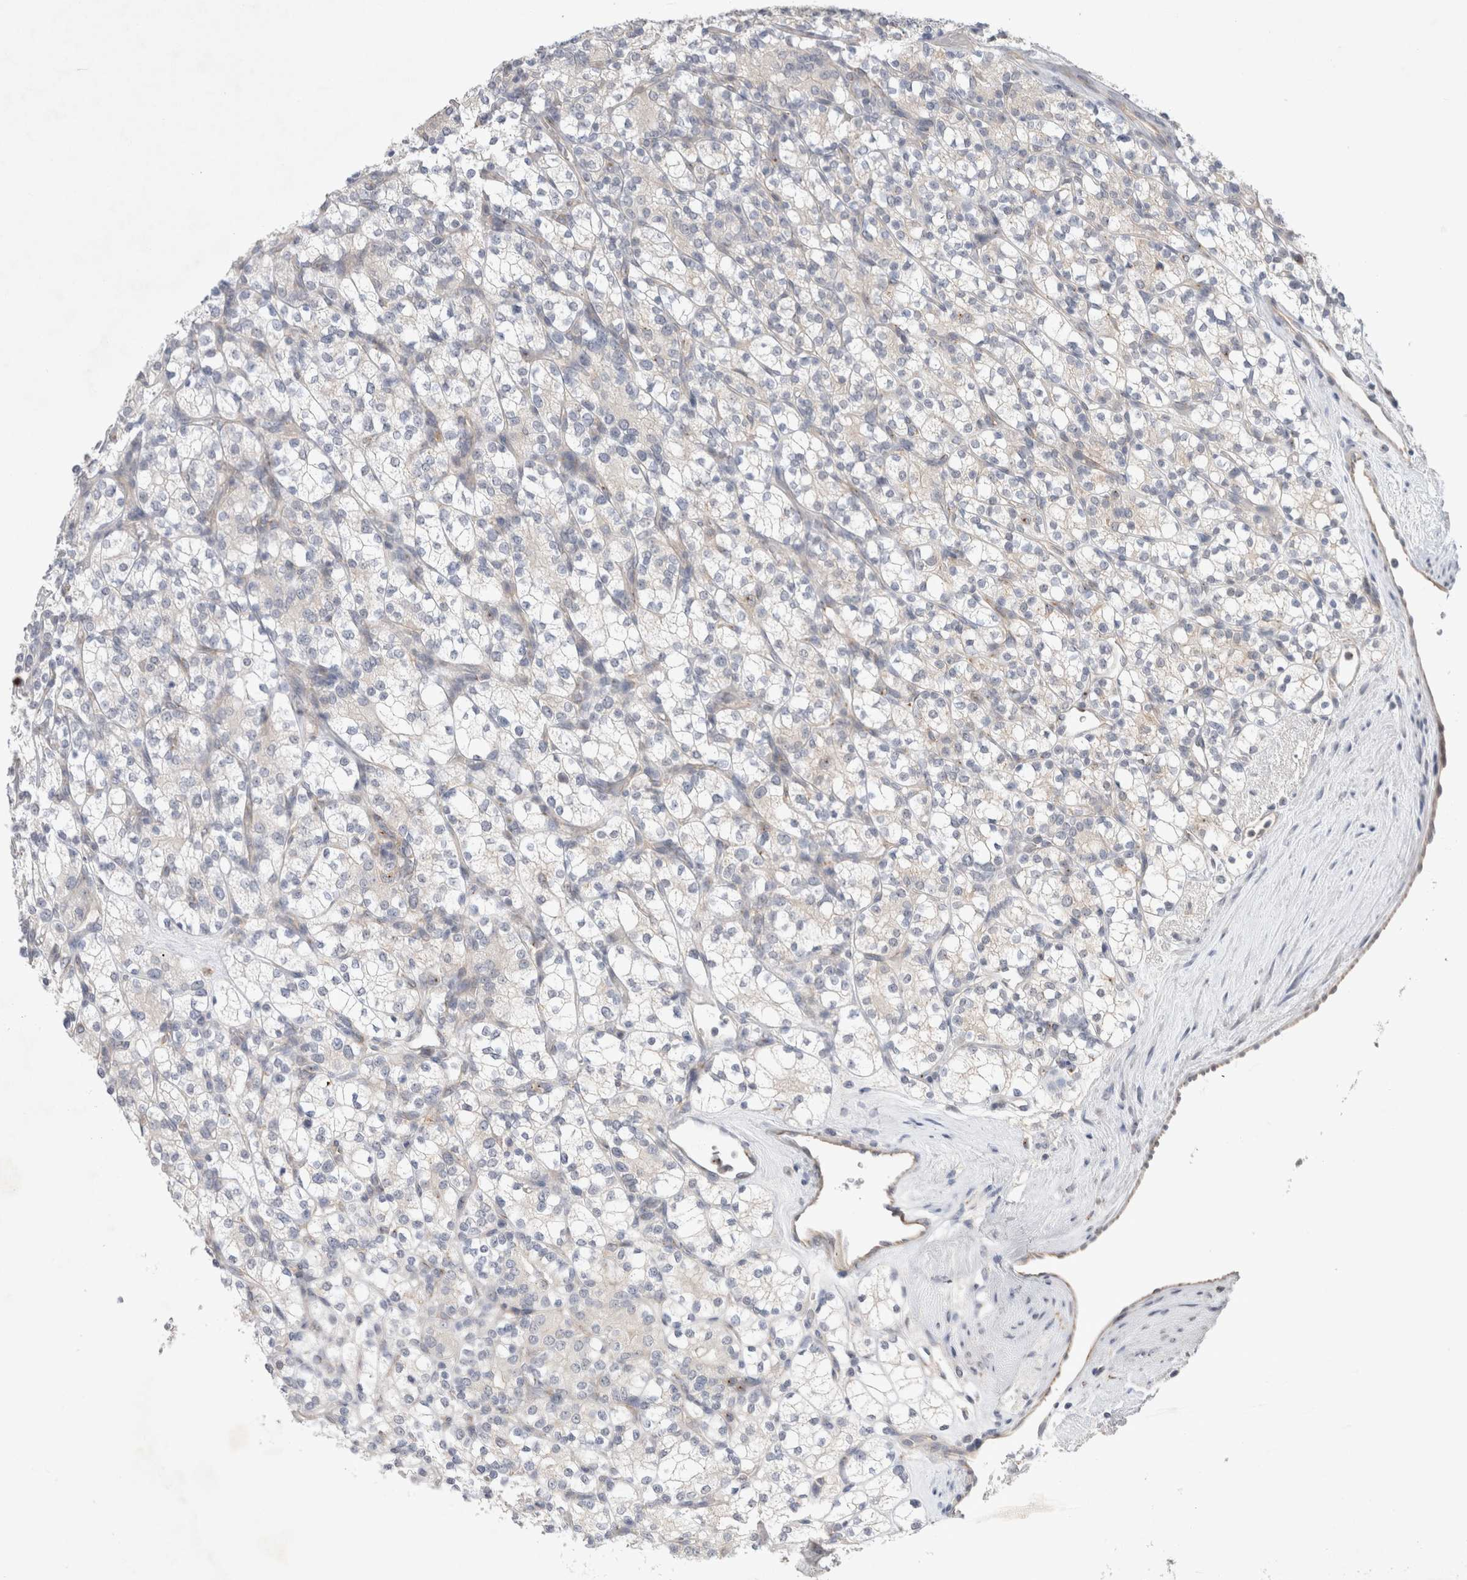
{"staining": {"intensity": "negative", "quantity": "none", "location": "none"}, "tissue": "renal cancer", "cell_type": "Tumor cells", "image_type": "cancer", "snomed": [{"axis": "morphology", "description": "Adenocarcinoma, NOS"}, {"axis": "topography", "description": "Kidney"}], "caption": "Immunohistochemical staining of adenocarcinoma (renal) reveals no significant positivity in tumor cells.", "gene": "BICD2", "patient": {"sex": "male", "age": 77}}